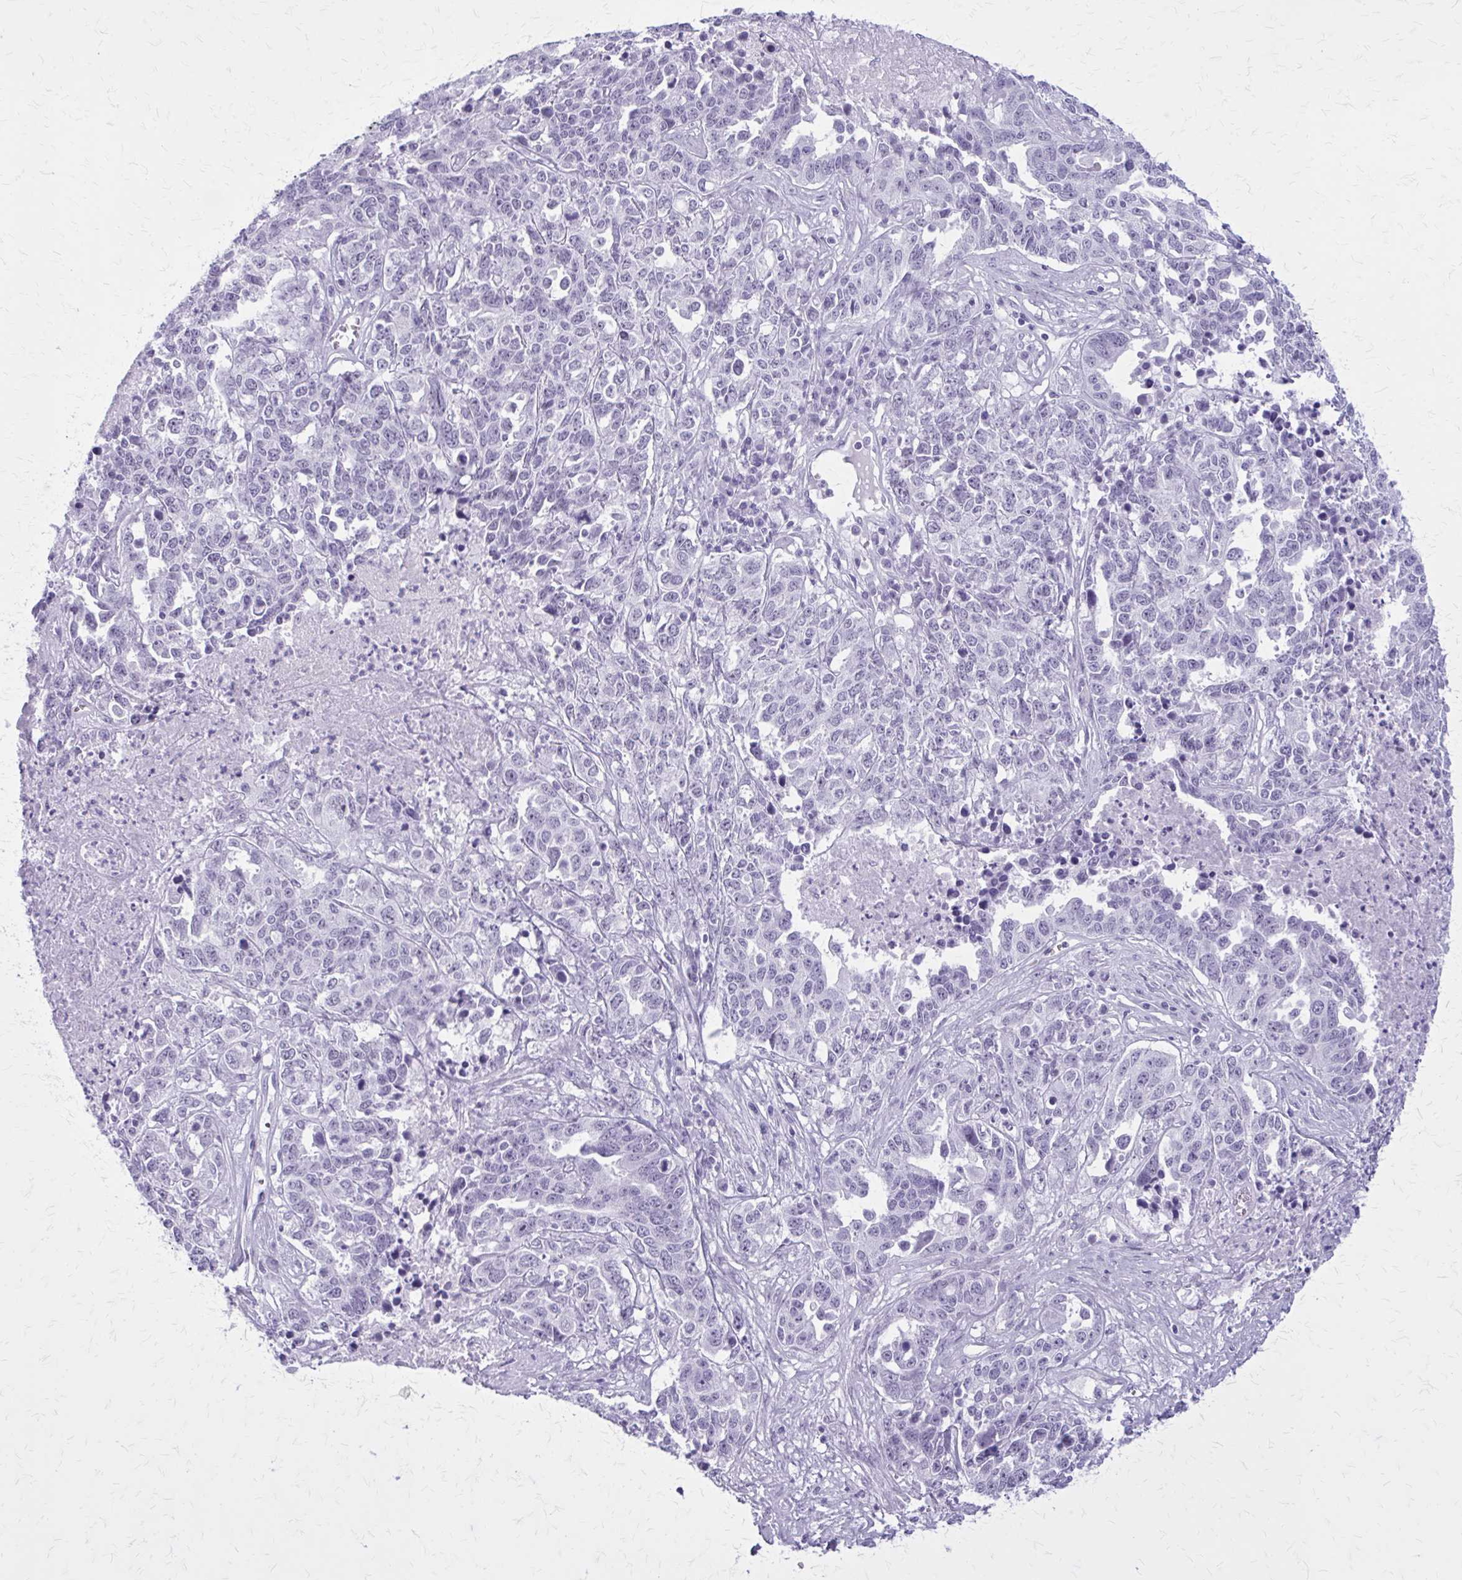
{"staining": {"intensity": "negative", "quantity": "none", "location": "none"}, "tissue": "ovarian cancer", "cell_type": "Tumor cells", "image_type": "cancer", "snomed": [{"axis": "morphology", "description": "Carcinoma, endometroid"}, {"axis": "topography", "description": "Ovary"}], "caption": "A histopathology image of ovarian cancer stained for a protein reveals no brown staining in tumor cells.", "gene": "GAD1", "patient": {"sex": "female", "age": 62}}